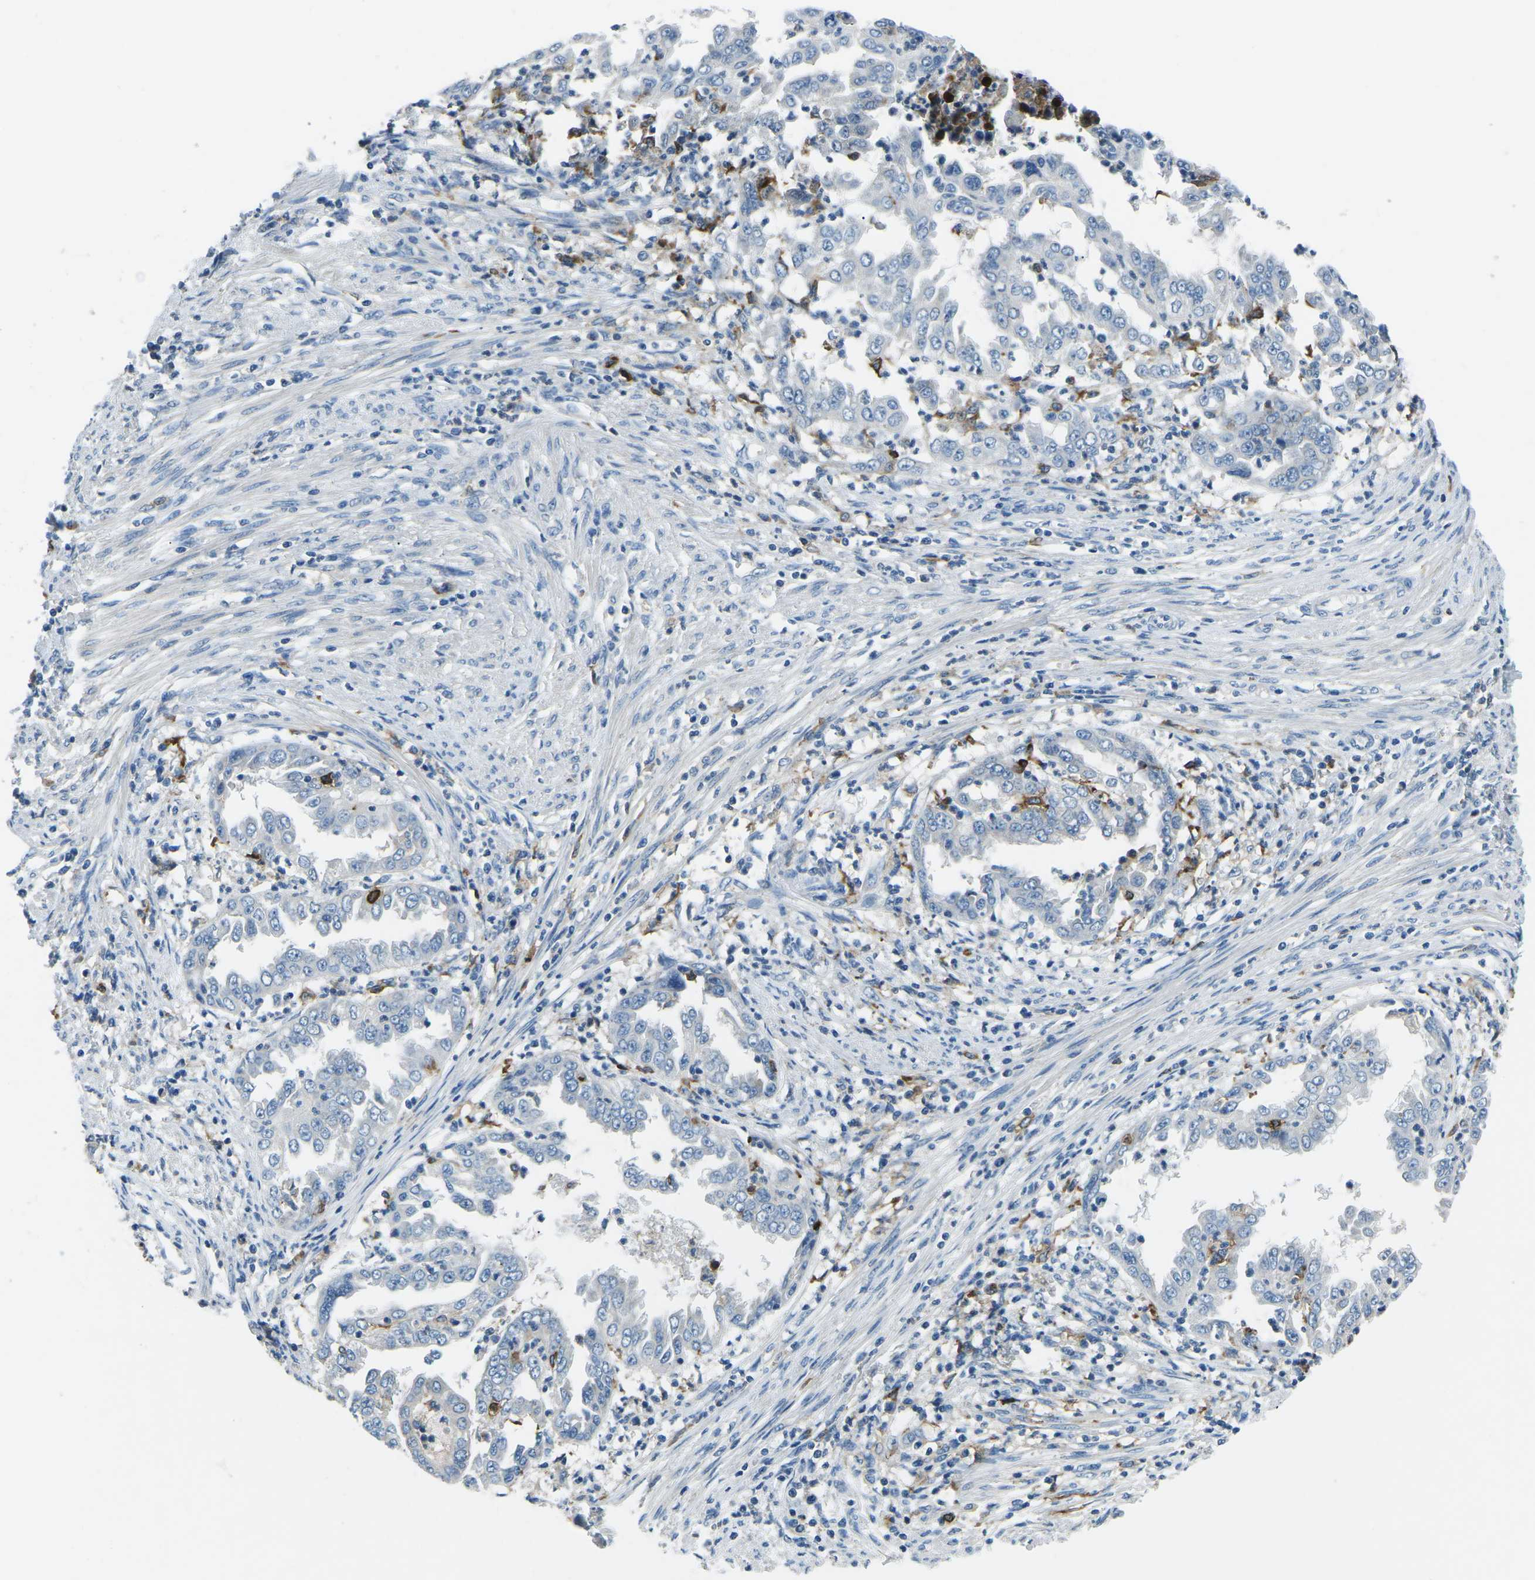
{"staining": {"intensity": "negative", "quantity": "none", "location": "none"}, "tissue": "endometrial cancer", "cell_type": "Tumor cells", "image_type": "cancer", "snomed": [{"axis": "morphology", "description": "Adenocarcinoma, NOS"}, {"axis": "topography", "description": "Endometrium"}], "caption": "Human adenocarcinoma (endometrial) stained for a protein using immunohistochemistry (IHC) exhibits no expression in tumor cells.", "gene": "CD1D", "patient": {"sex": "female", "age": 85}}